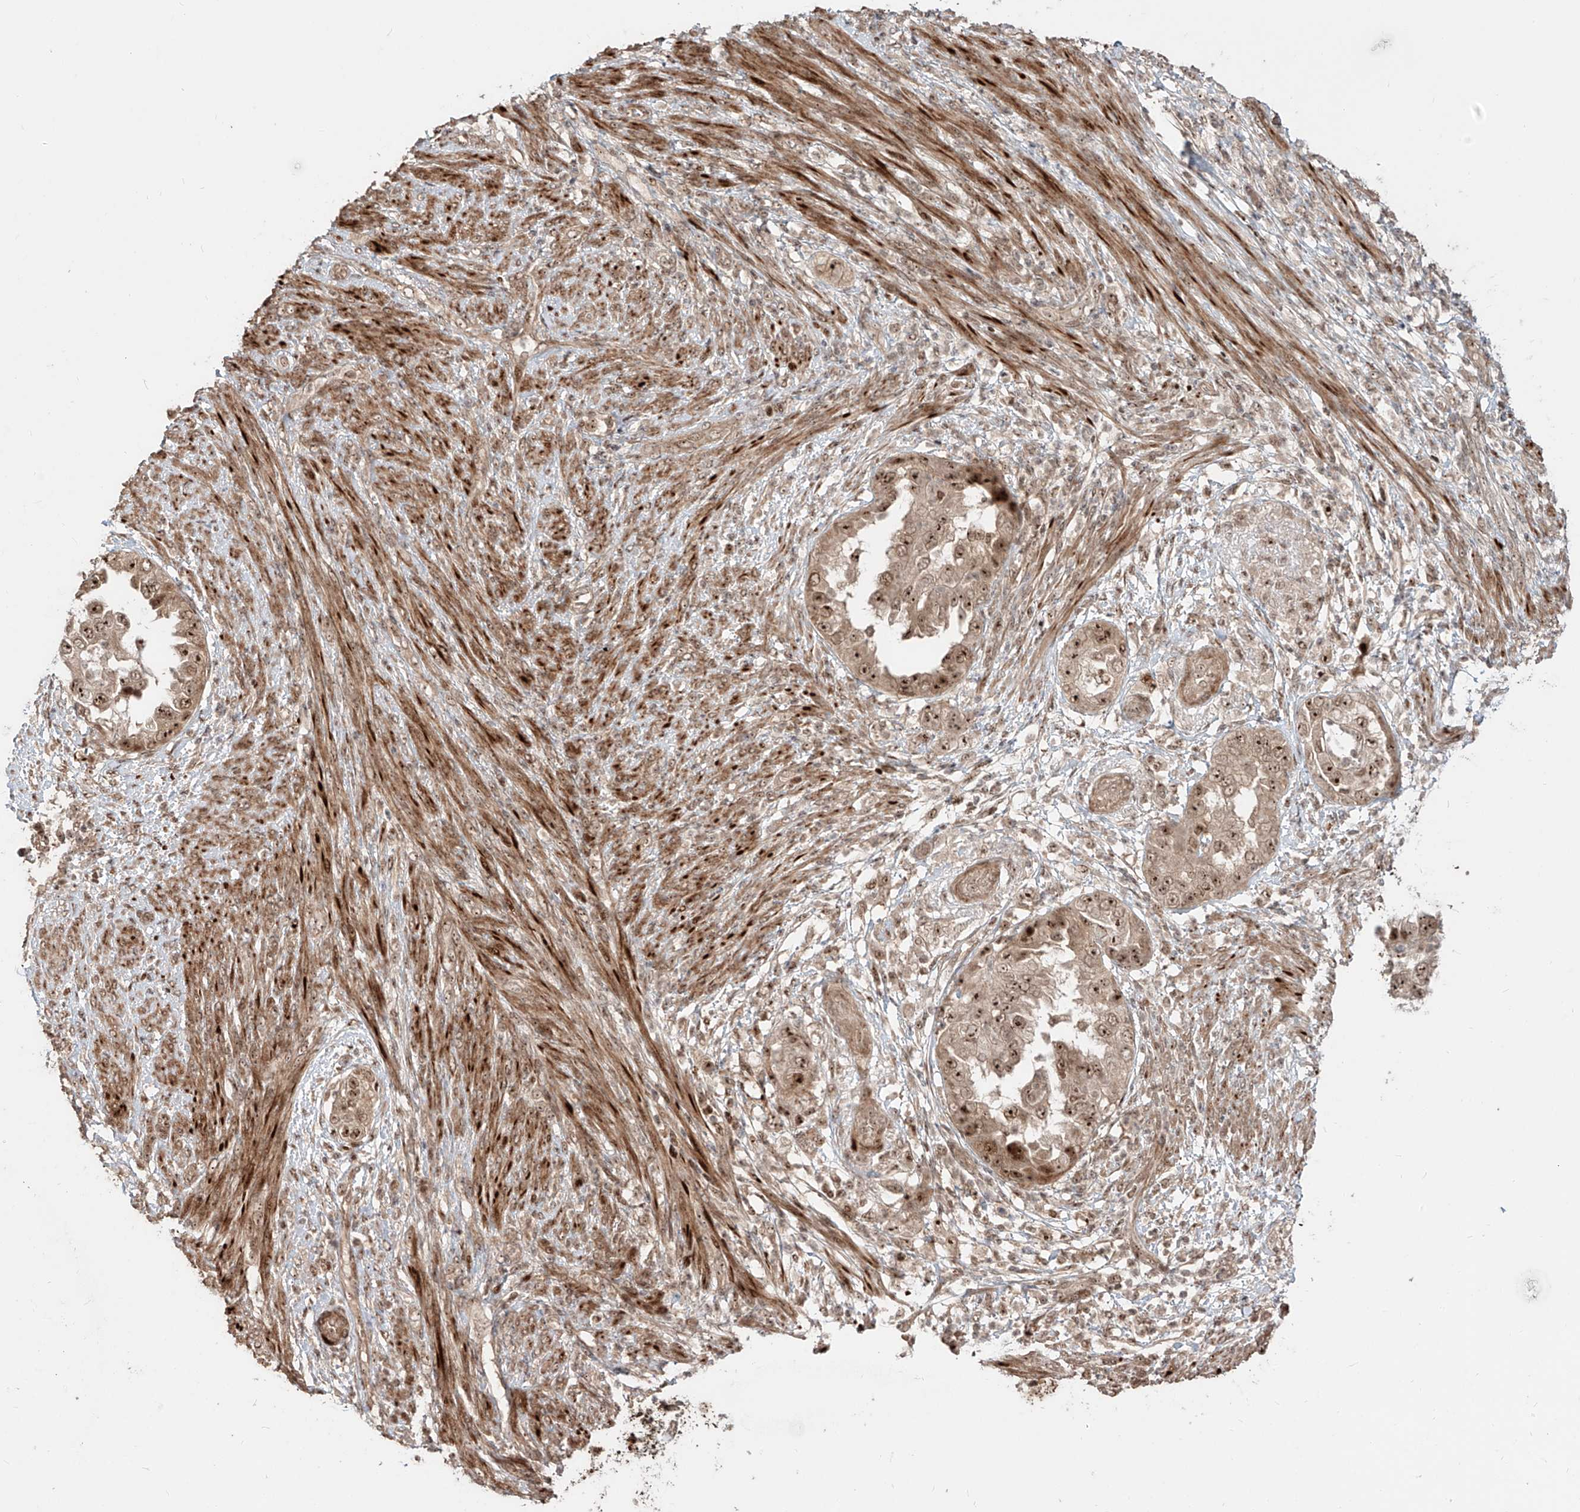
{"staining": {"intensity": "strong", "quantity": ">75%", "location": "nuclear"}, "tissue": "endometrial cancer", "cell_type": "Tumor cells", "image_type": "cancer", "snomed": [{"axis": "morphology", "description": "Adenocarcinoma, NOS"}, {"axis": "topography", "description": "Endometrium"}], "caption": "IHC staining of adenocarcinoma (endometrial), which displays high levels of strong nuclear positivity in approximately >75% of tumor cells indicating strong nuclear protein staining. The staining was performed using DAB (3,3'-diaminobenzidine) (brown) for protein detection and nuclei were counterstained in hematoxylin (blue).", "gene": "ZNF710", "patient": {"sex": "female", "age": 85}}